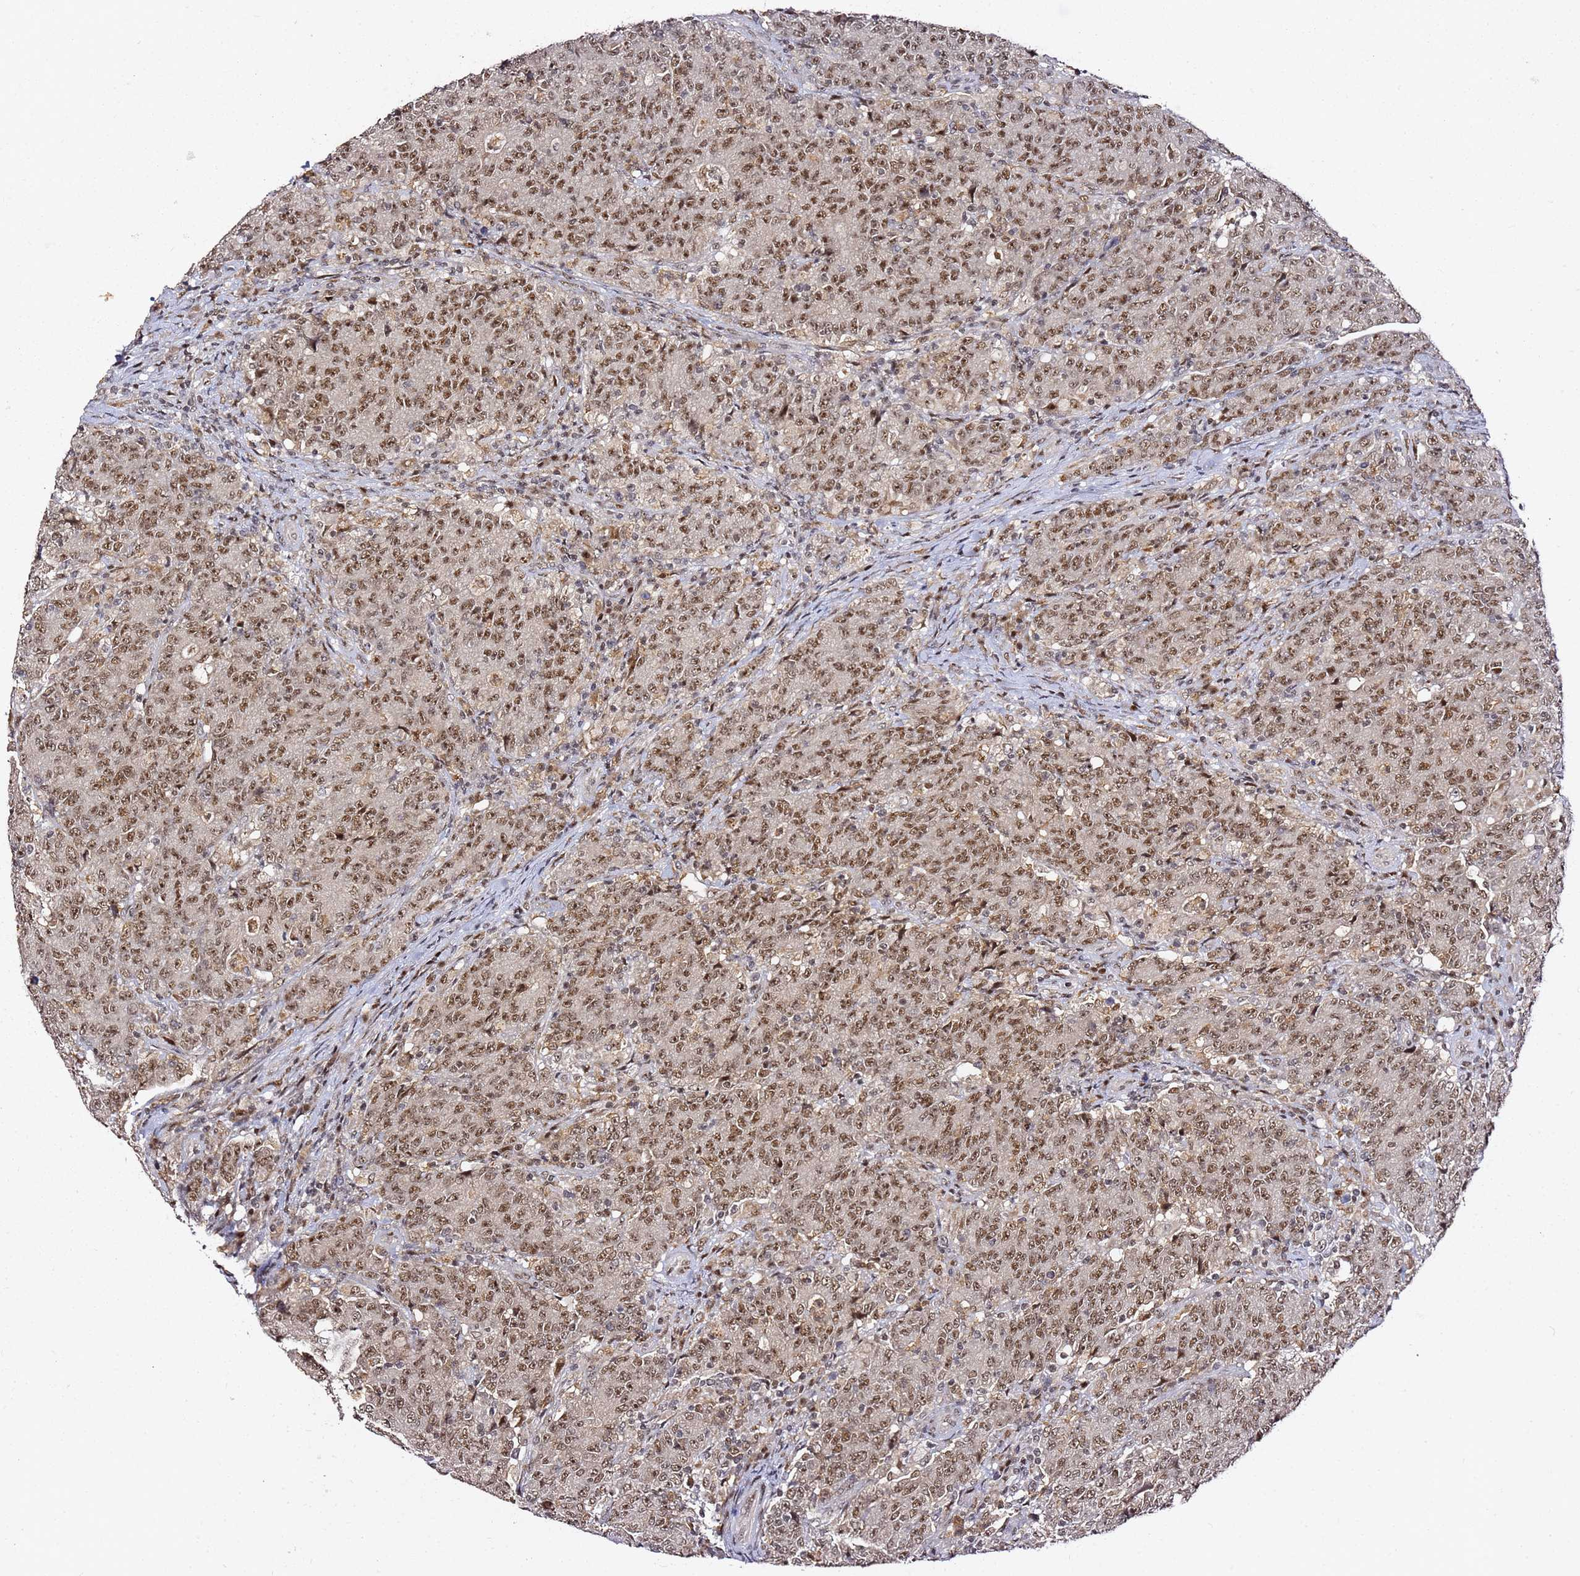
{"staining": {"intensity": "moderate", "quantity": ">75%", "location": "nuclear"}, "tissue": "colorectal cancer", "cell_type": "Tumor cells", "image_type": "cancer", "snomed": [{"axis": "morphology", "description": "Adenocarcinoma, NOS"}, {"axis": "topography", "description": "Colon"}], "caption": "Adenocarcinoma (colorectal) stained with immunohistochemistry shows moderate nuclear expression in approximately >75% of tumor cells.", "gene": "FCF1", "patient": {"sex": "female", "age": 75}}